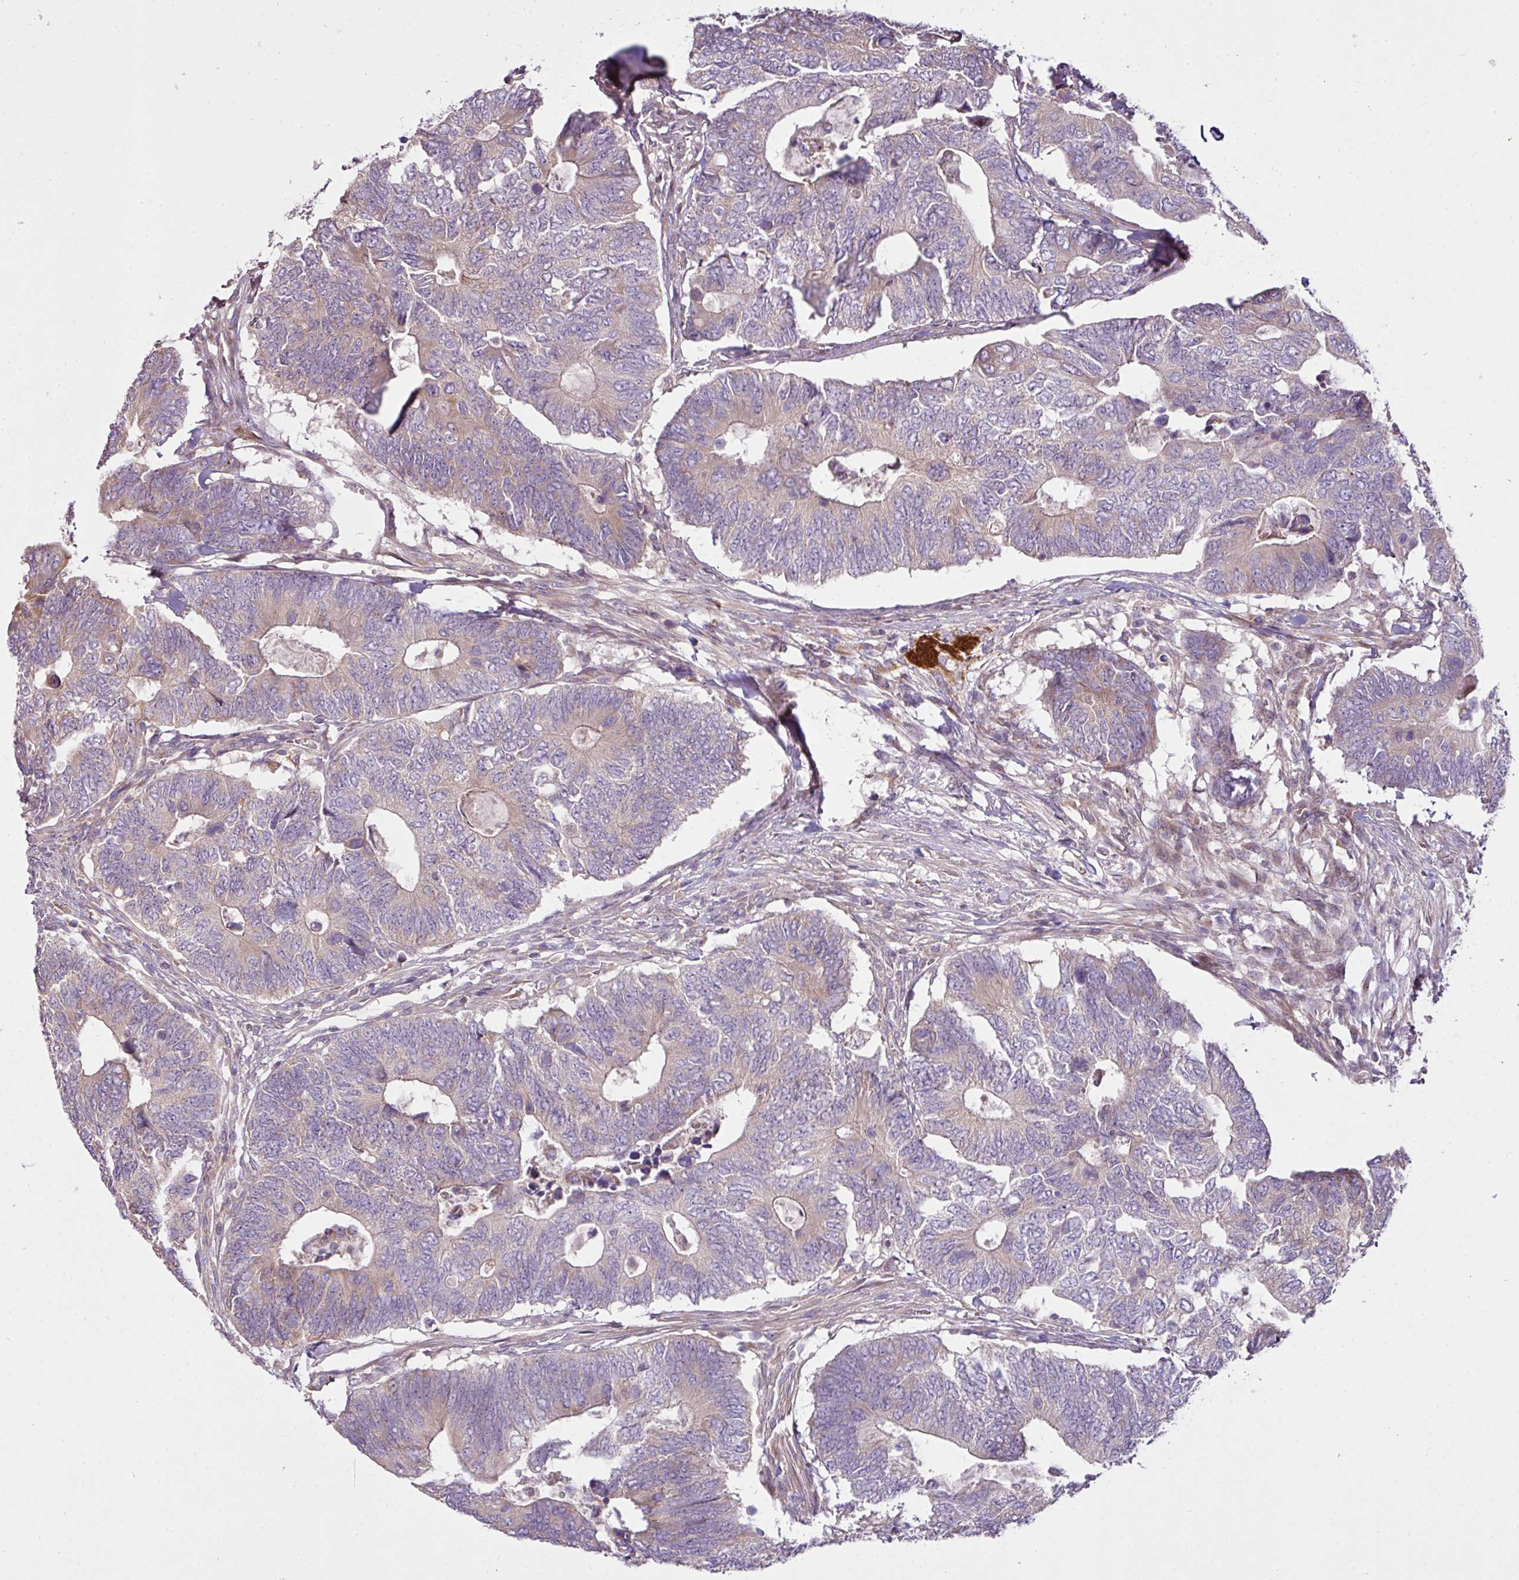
{"staining": {"intensity": "weak", "quantity": "<25%", "location": "cytoplasmic/membranous"}, "tissue": "colorectal cancer", "cell_type": "Tumor cells", "image_type": "cancer", "snomed": [{"axis": "morphology", "description": "Adenocarcinoma, NOS"}, {"axis": "topography", "description": "Colon"}], "caption": "This is a image of IHC staining of adenocarcinoma (colorectal), which shows no expression in tumor cells. (Stains: DAB (3,3'-diaminobenzidine) immunohistochemistry (IHC) with hematoxylin counter stain, Microscopy: brightfield microscopy at high magnification).", "gene": "COX18", "patient": {"sex": "male", "age": 87}}